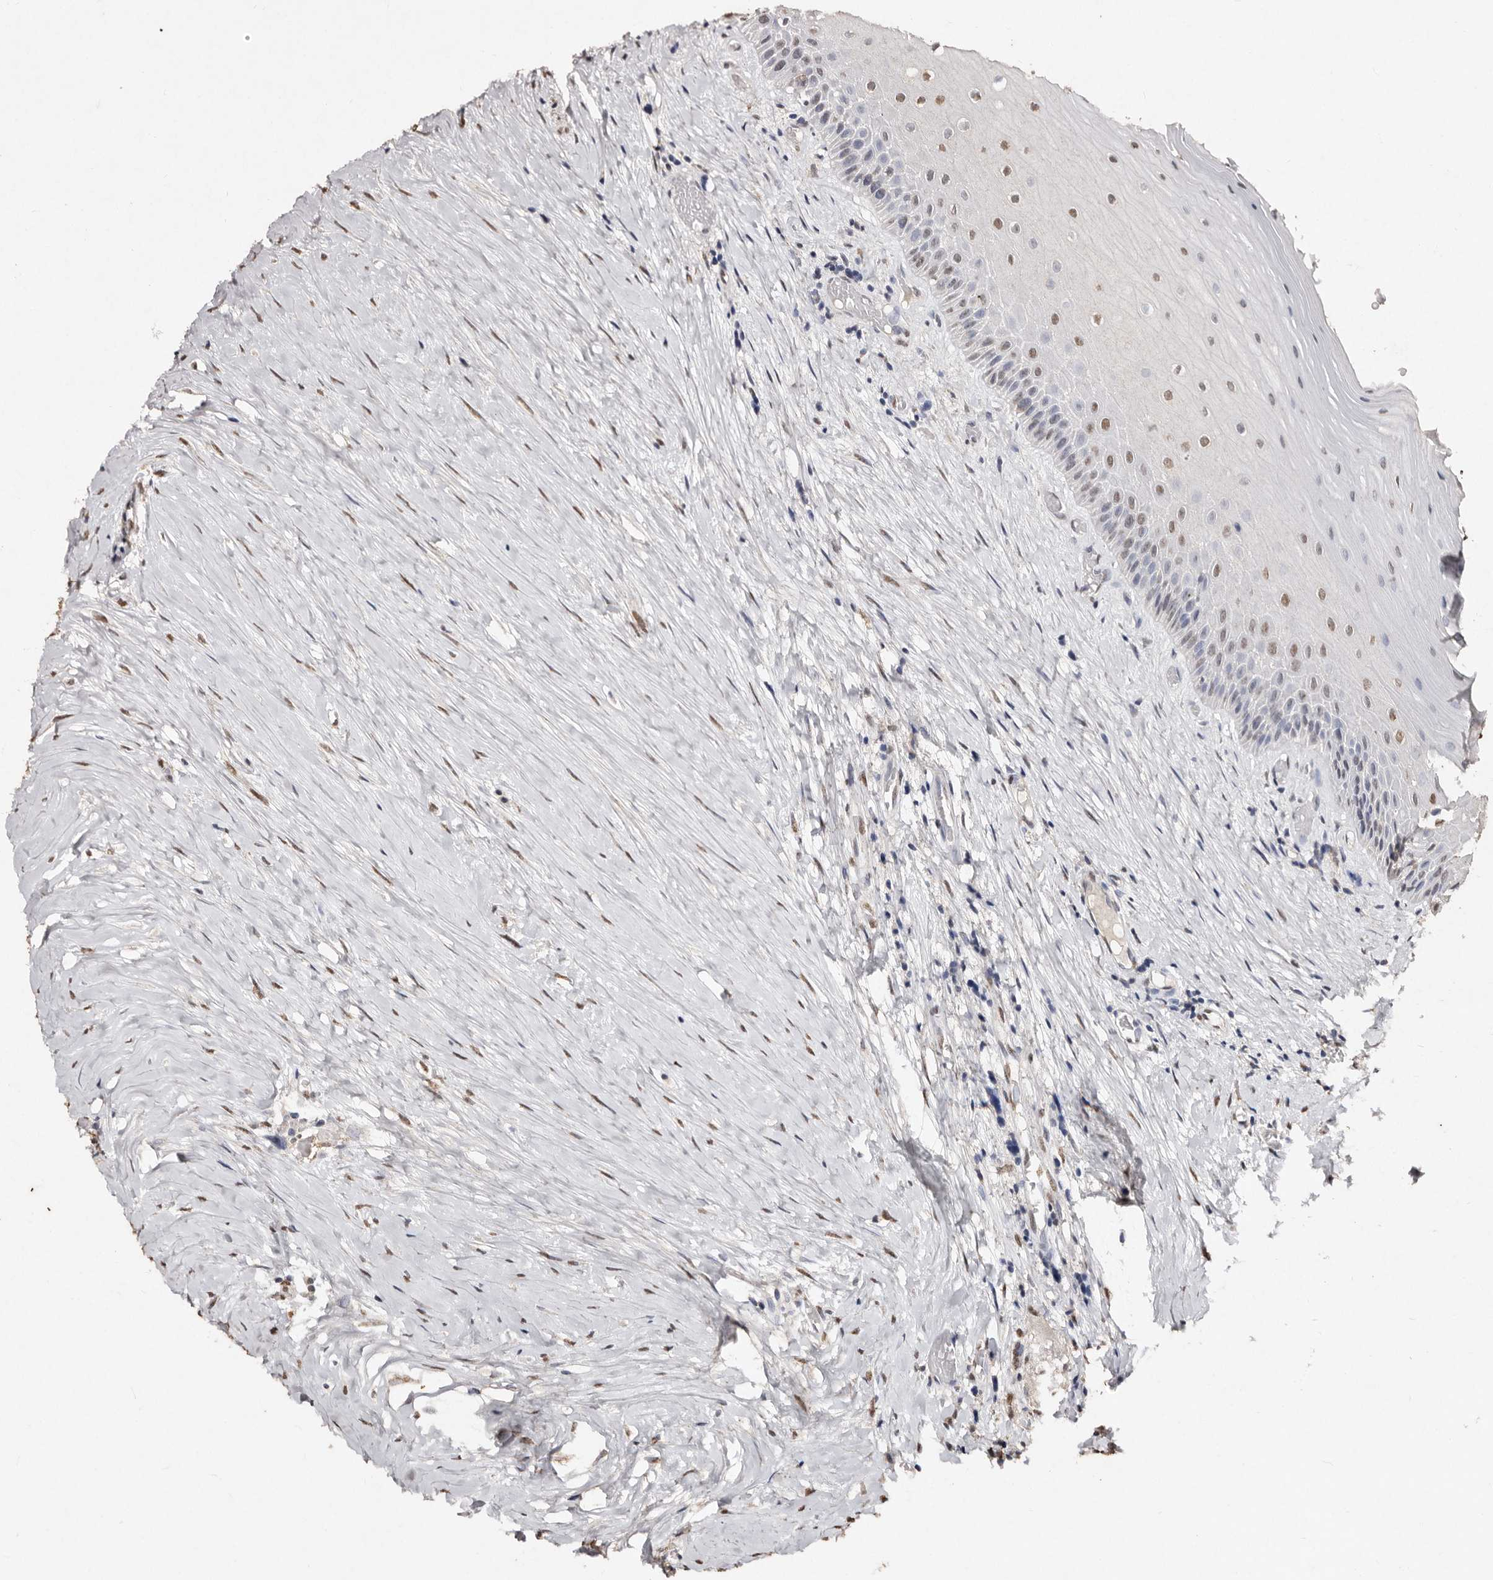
{"staining": {"intensity": "moderate", "quantity": "25%-75%", "location": "nuclear"}, "tissue": "oral mucosa", "cell_type": "Squamous epithelial cells", "image_type": "normal", "snomed": [{"axis": "morphology", "description": "Normal tissue, NOS"}, {"axis": "topography", "description": "Skeletal muscle"}, {"axis": "topography", "description": "Oral tissue"}, {"axis": "topography", "description": "Peripheral nerve tissue"}], "caption": "IHC (DAB) staining of benign oral mucosa reveals moderate nuclear protein expression in approximately 25%-75% of squamous epithelial cells.", "gene": "ERBB4", "patient": {"sex": "female", "age": 84}}